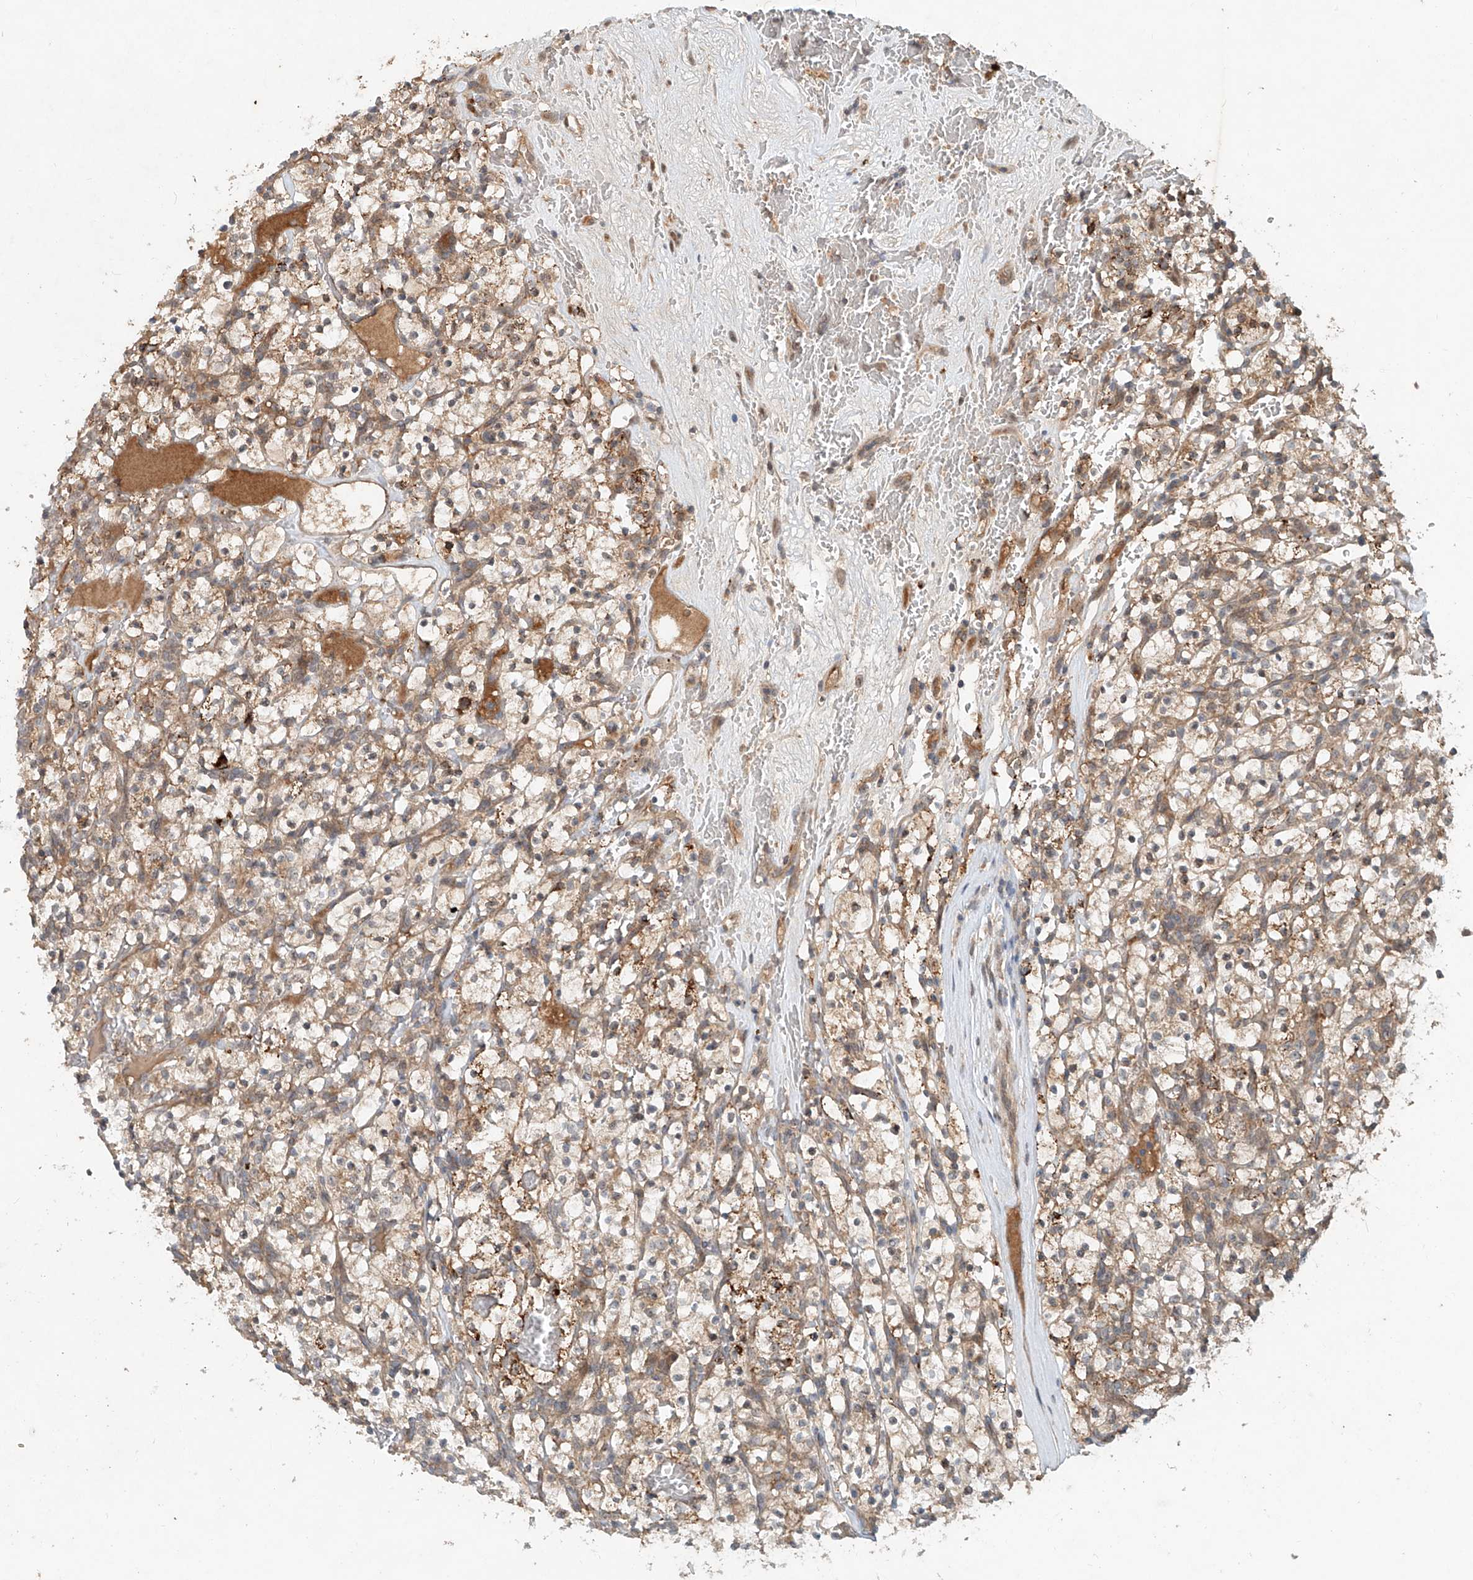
{"staining": {"intensity": "moderate", "quantity": ">75%", "location": "cytoplasmic/membranous"}, "tissue": "renal cancer", "cell_type": "Tumor cells", "image_type": "cancer", "snomed": [{"axis": "morphology", "description": "Adenocarcinoma, NOS"}, {"axis": "topography", "description": "Kidney"}], "caption": "Immunohistochemical staining of adenocarcinoma (renal) shows medium levels of moderate cytoplasmic/membranous positivity in approximately >75% of tumor cells.", "gene": "IER5", "patient": {"sex": "female", "age": 57}}